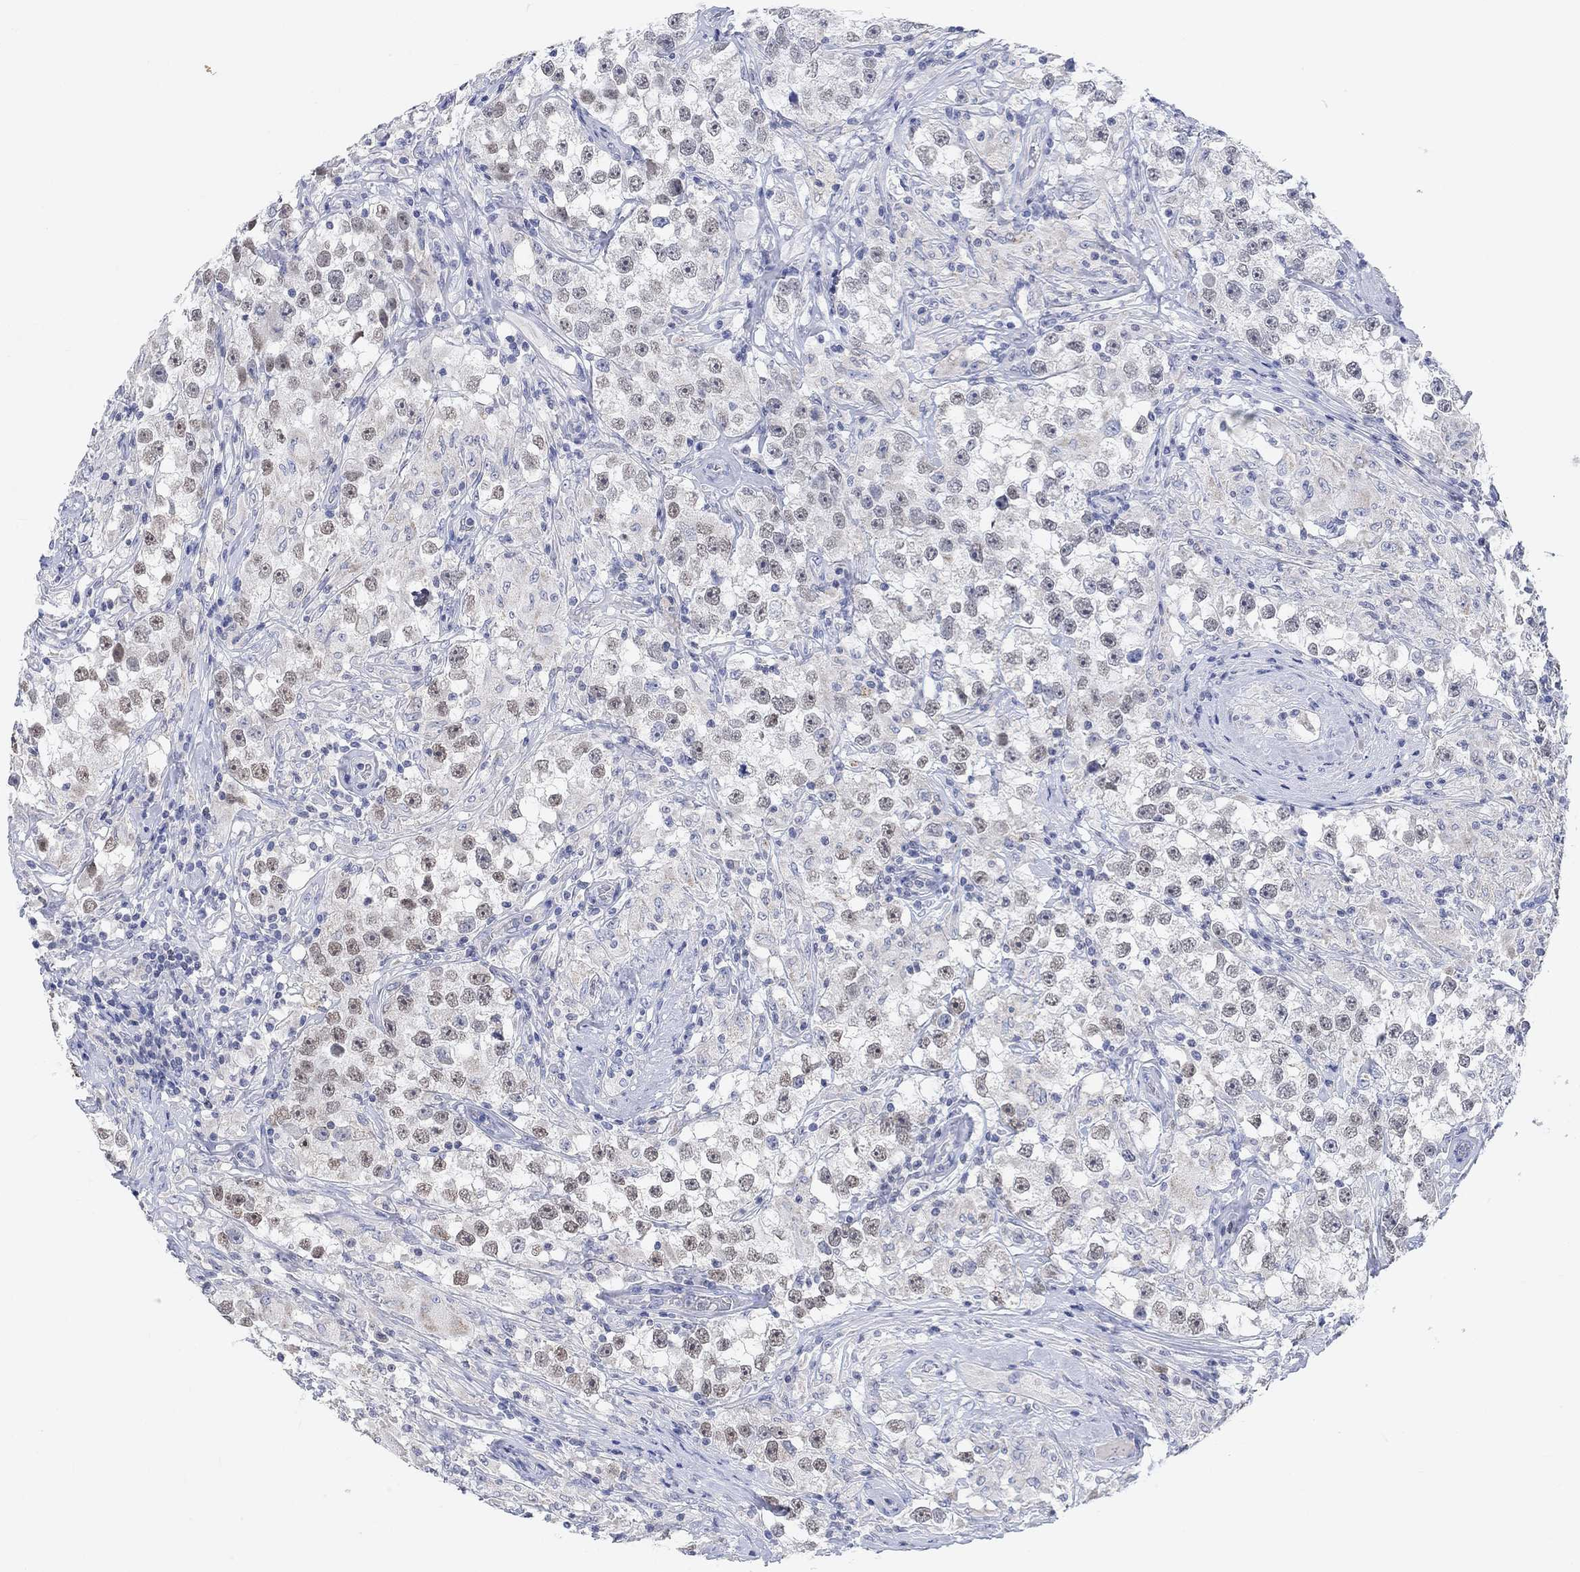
{"staining": {"intensity": "weak", "quantity": "25%-75%", "location": "nuclear"}, "tissue": "testis cancer", "cell_type": "Tumor cells", "image_type": "cancer", "snomed": [{"axis": "morphology", "description": "Seminoma, NOS"}, {"axis": "topography", "description": "Testis"}], "caption": "This is an image of immunohistochemistry staining of testis cancer, which shows weak staining in the nuclear of tumor cells.", "gene": "ATP6V1E2", "patient": {"sex": "male", "age": 46}}